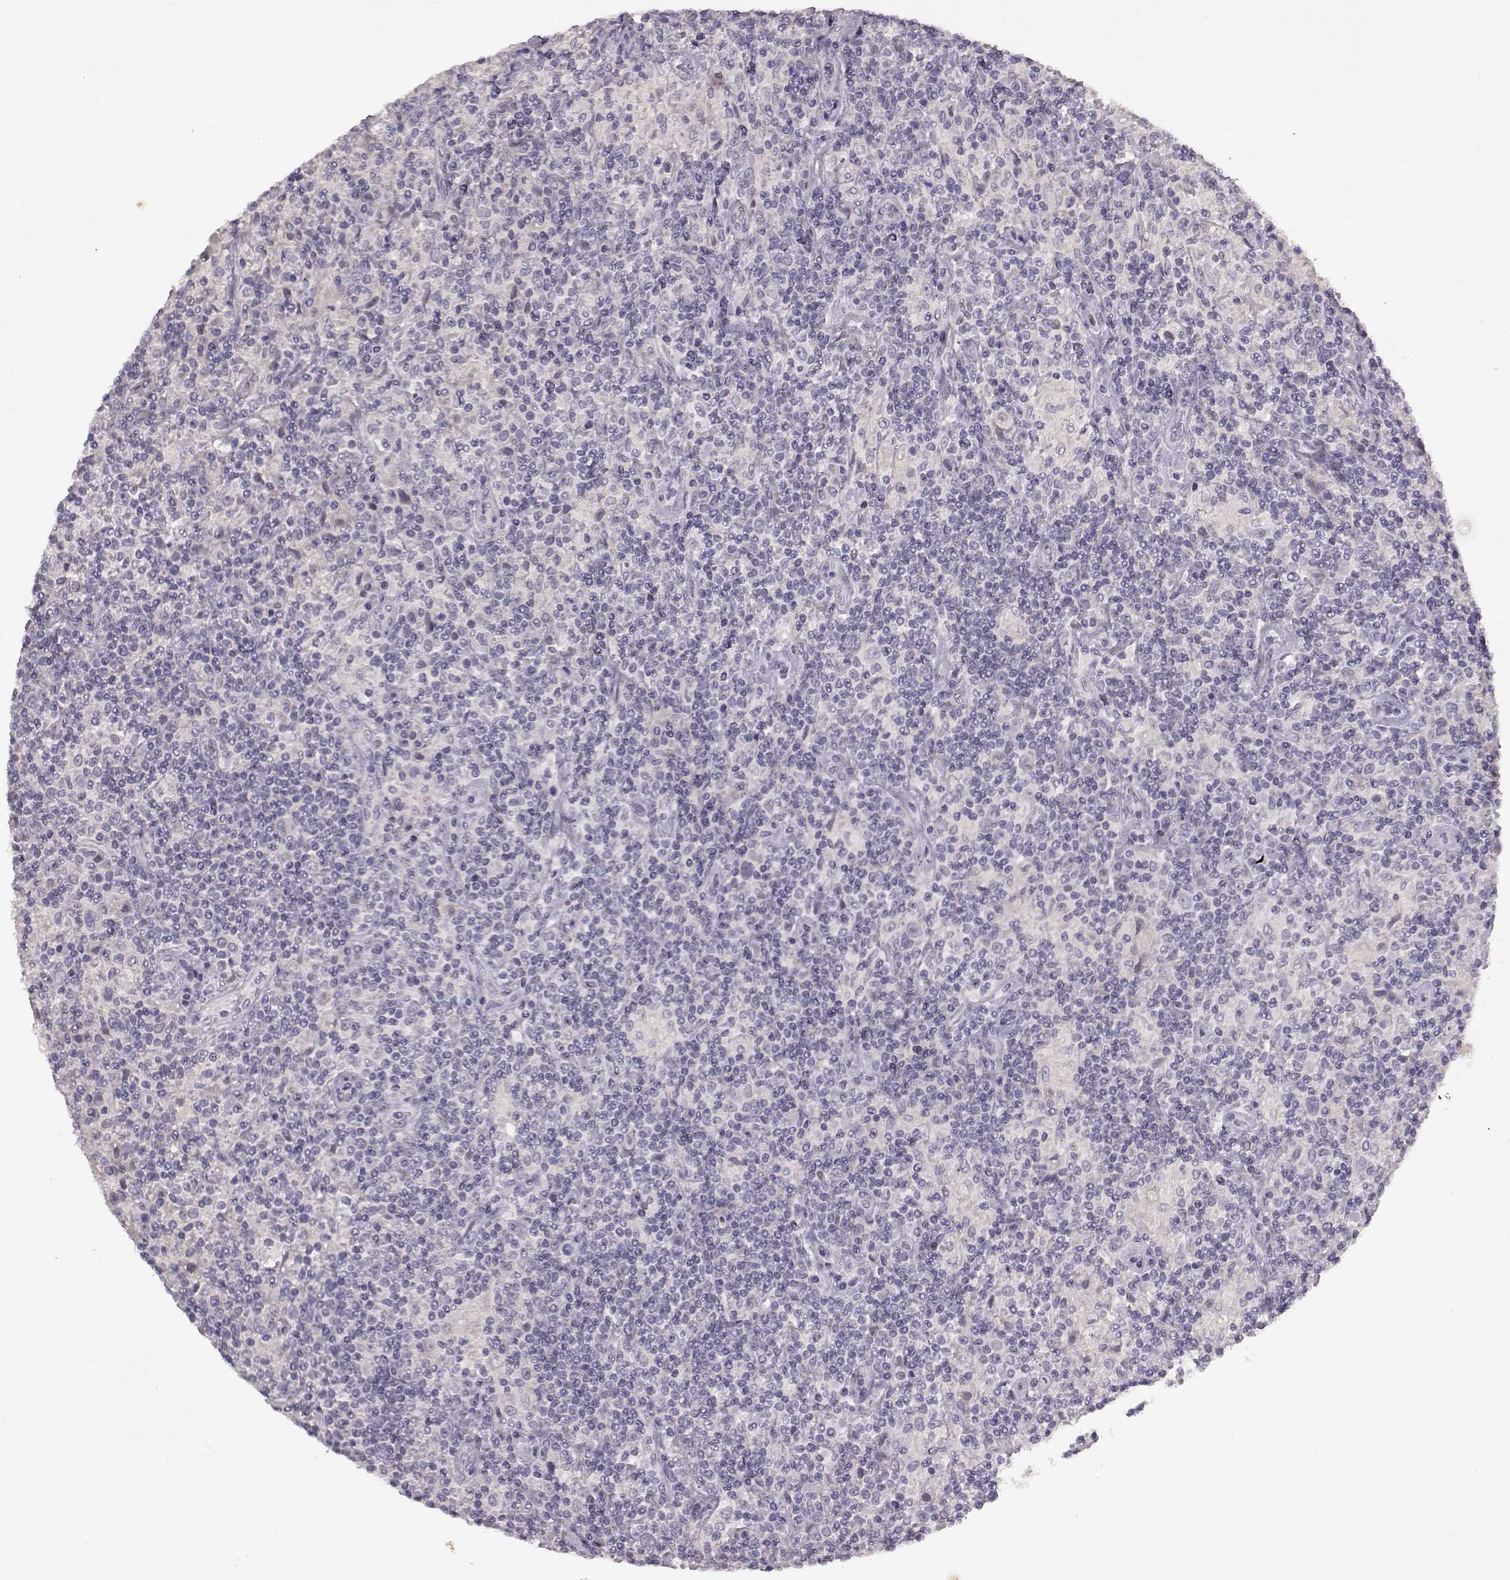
{"staining": {"intensity": "negative", "quantity": "none", "location": "none"}, "tissue": "lymphoma", "cell_type": "Tumor cells", "image_type": "cancer", "snomed": [{"axis": "morphology", "description": "Hodgkin's disease, NOS"}, {"axis": "topography", "description": "Lymph node"}], "caption": "There is no significant expression in tumor cells of lymphoma.", "gene": "SPAG17", "patient": {"sex": "male", "age": 70}}